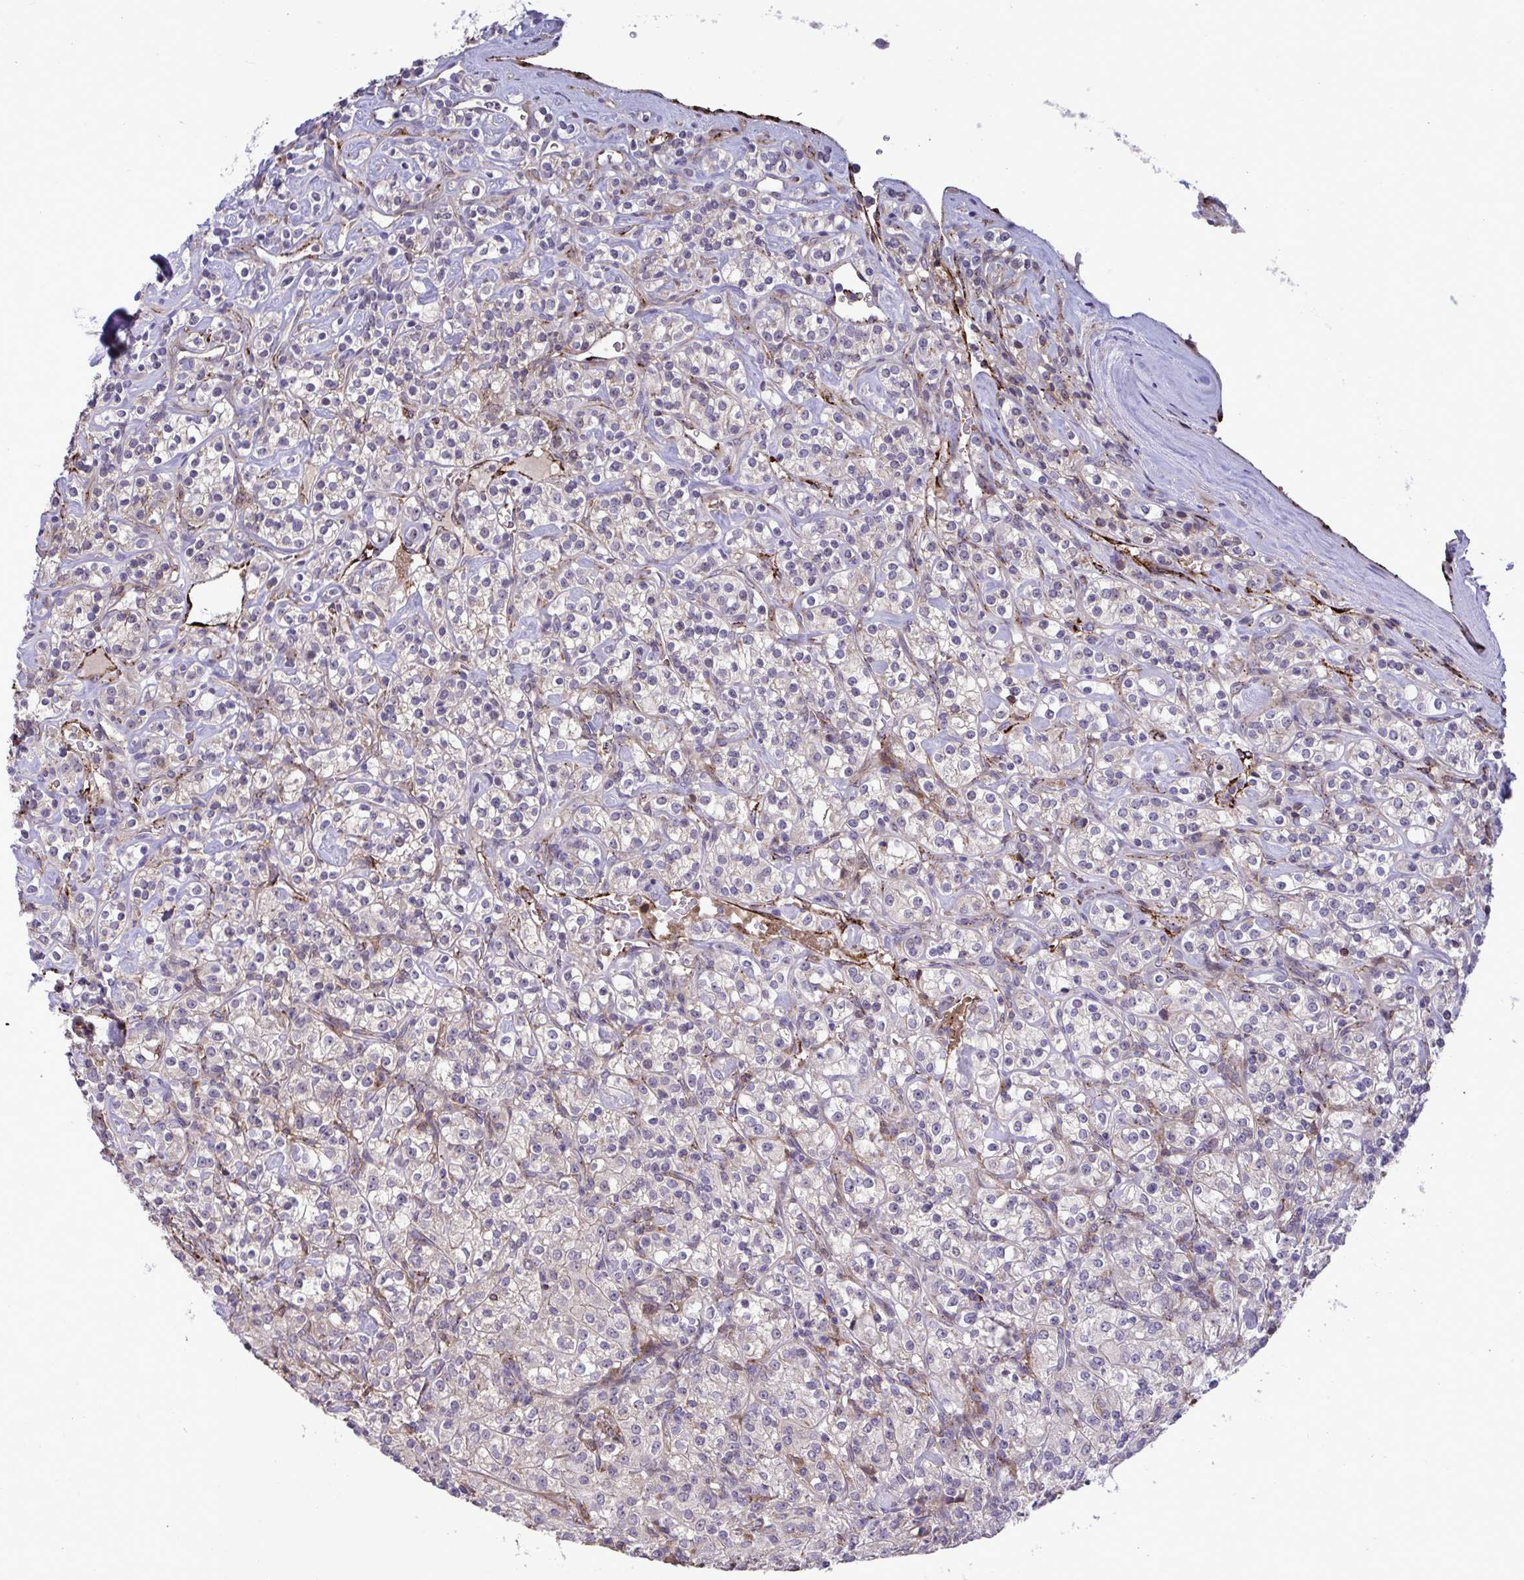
{"staining": {"intensity": "weak", "quantity": "<25%", "location": "cytoplasmic/membranous"}, "tissue": "renal cancer", "cell_type": "Tumor cells", "image_type": "cancer", "snomed": [{"axis": "morphology", "description": "Adenocarcinoma, NOS"}, {"axis": "topography", "description": "Kidney"}], "caption": "Immunohistochemistry (IHC) photomicrograph of renal adenocarcinoma stained for a protein (brown), which shows no expression in tumor cells.", "gene": "CD101", "patient": {"sex": "male", "age": 77}}